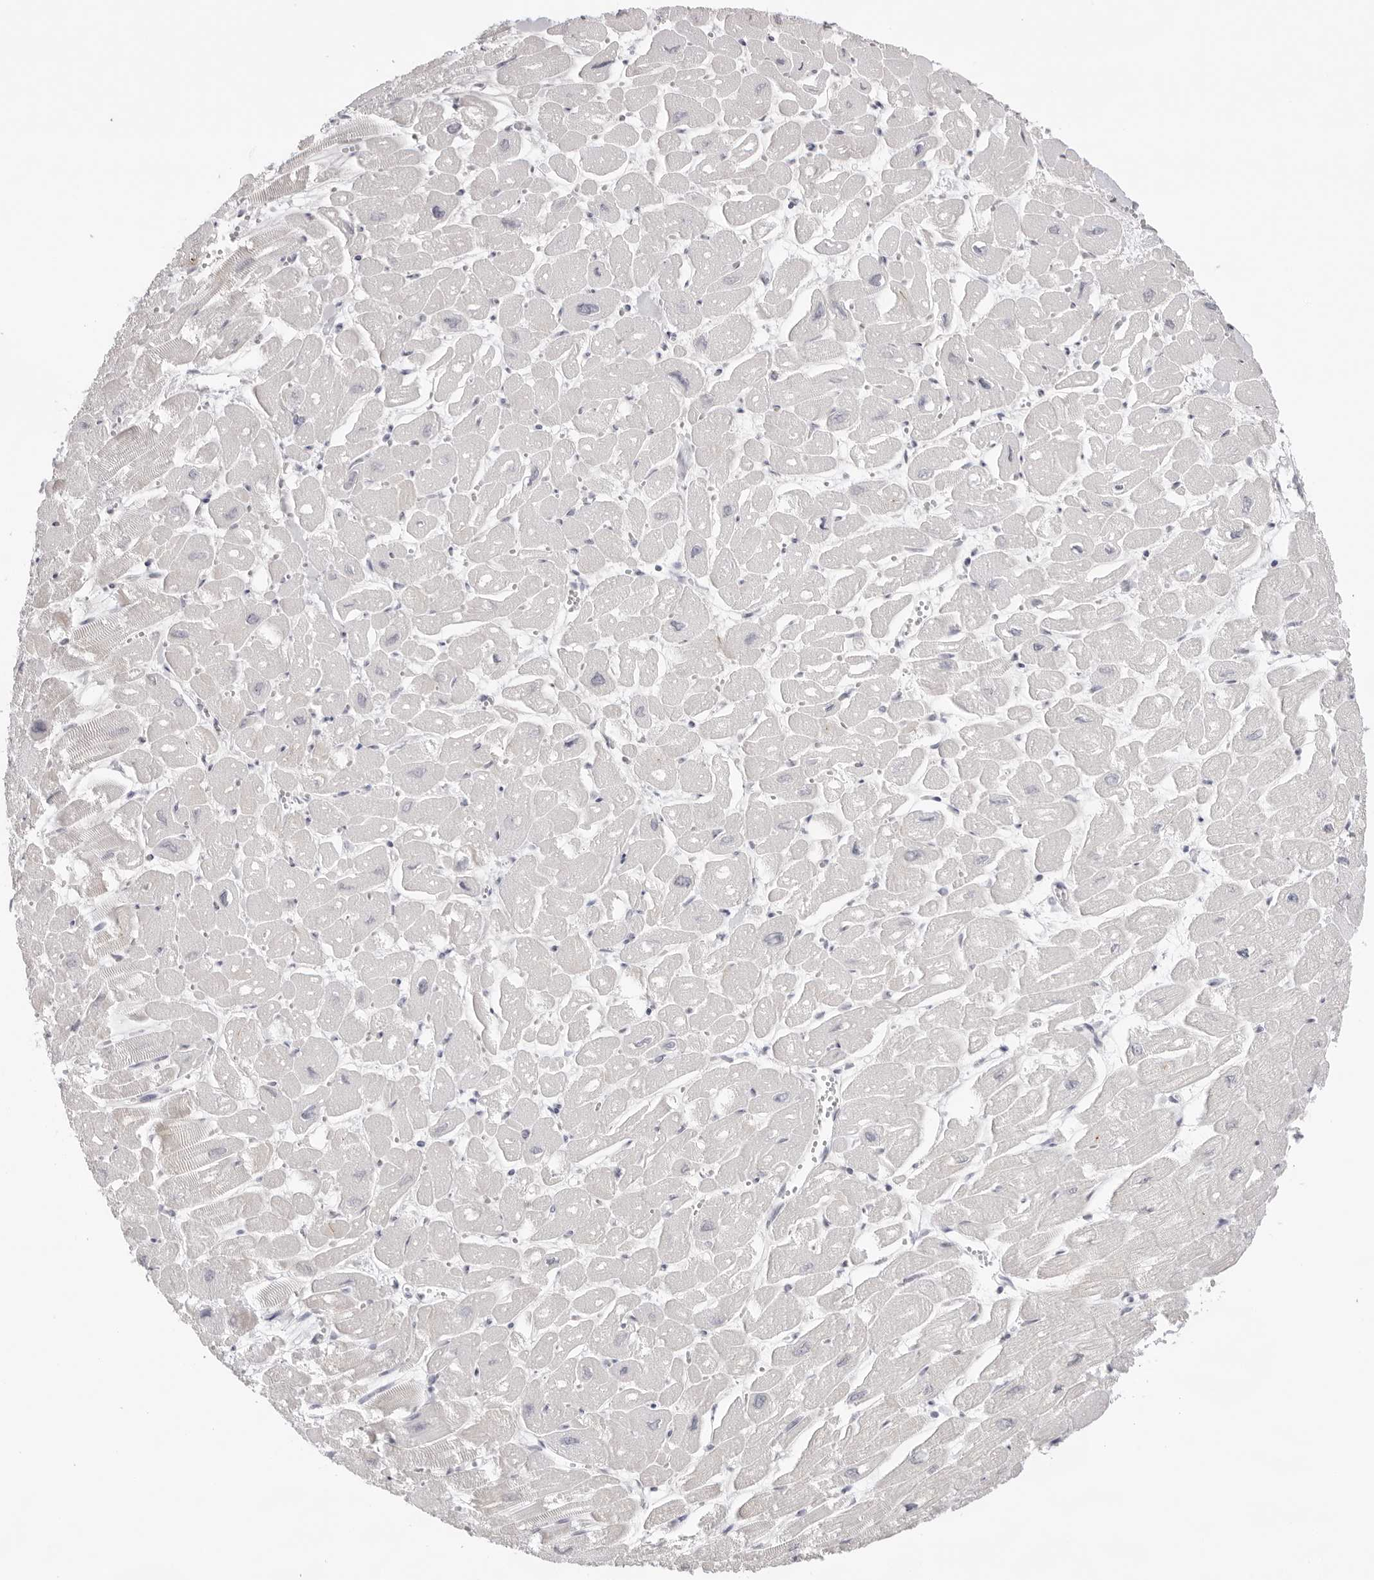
{"staining": {"intensity": "negative", "quantity": "none", "location": "none"}, "tissue": "heart muscle", "cell_type": "Cardiomyocytes", "image_type": "normal", "snomed": [{"axis": "morphology", "description": "Normal tissue, NOS"}, {"axis": "topography", "description": "Heart"}], "caption": "There is no significant expression in cardiomyocytes of heart muscle. (IHC, brightfield microscopy, high magnification).", "gene": "KLK12", "patient": {"sex": "male", "age": 54}}